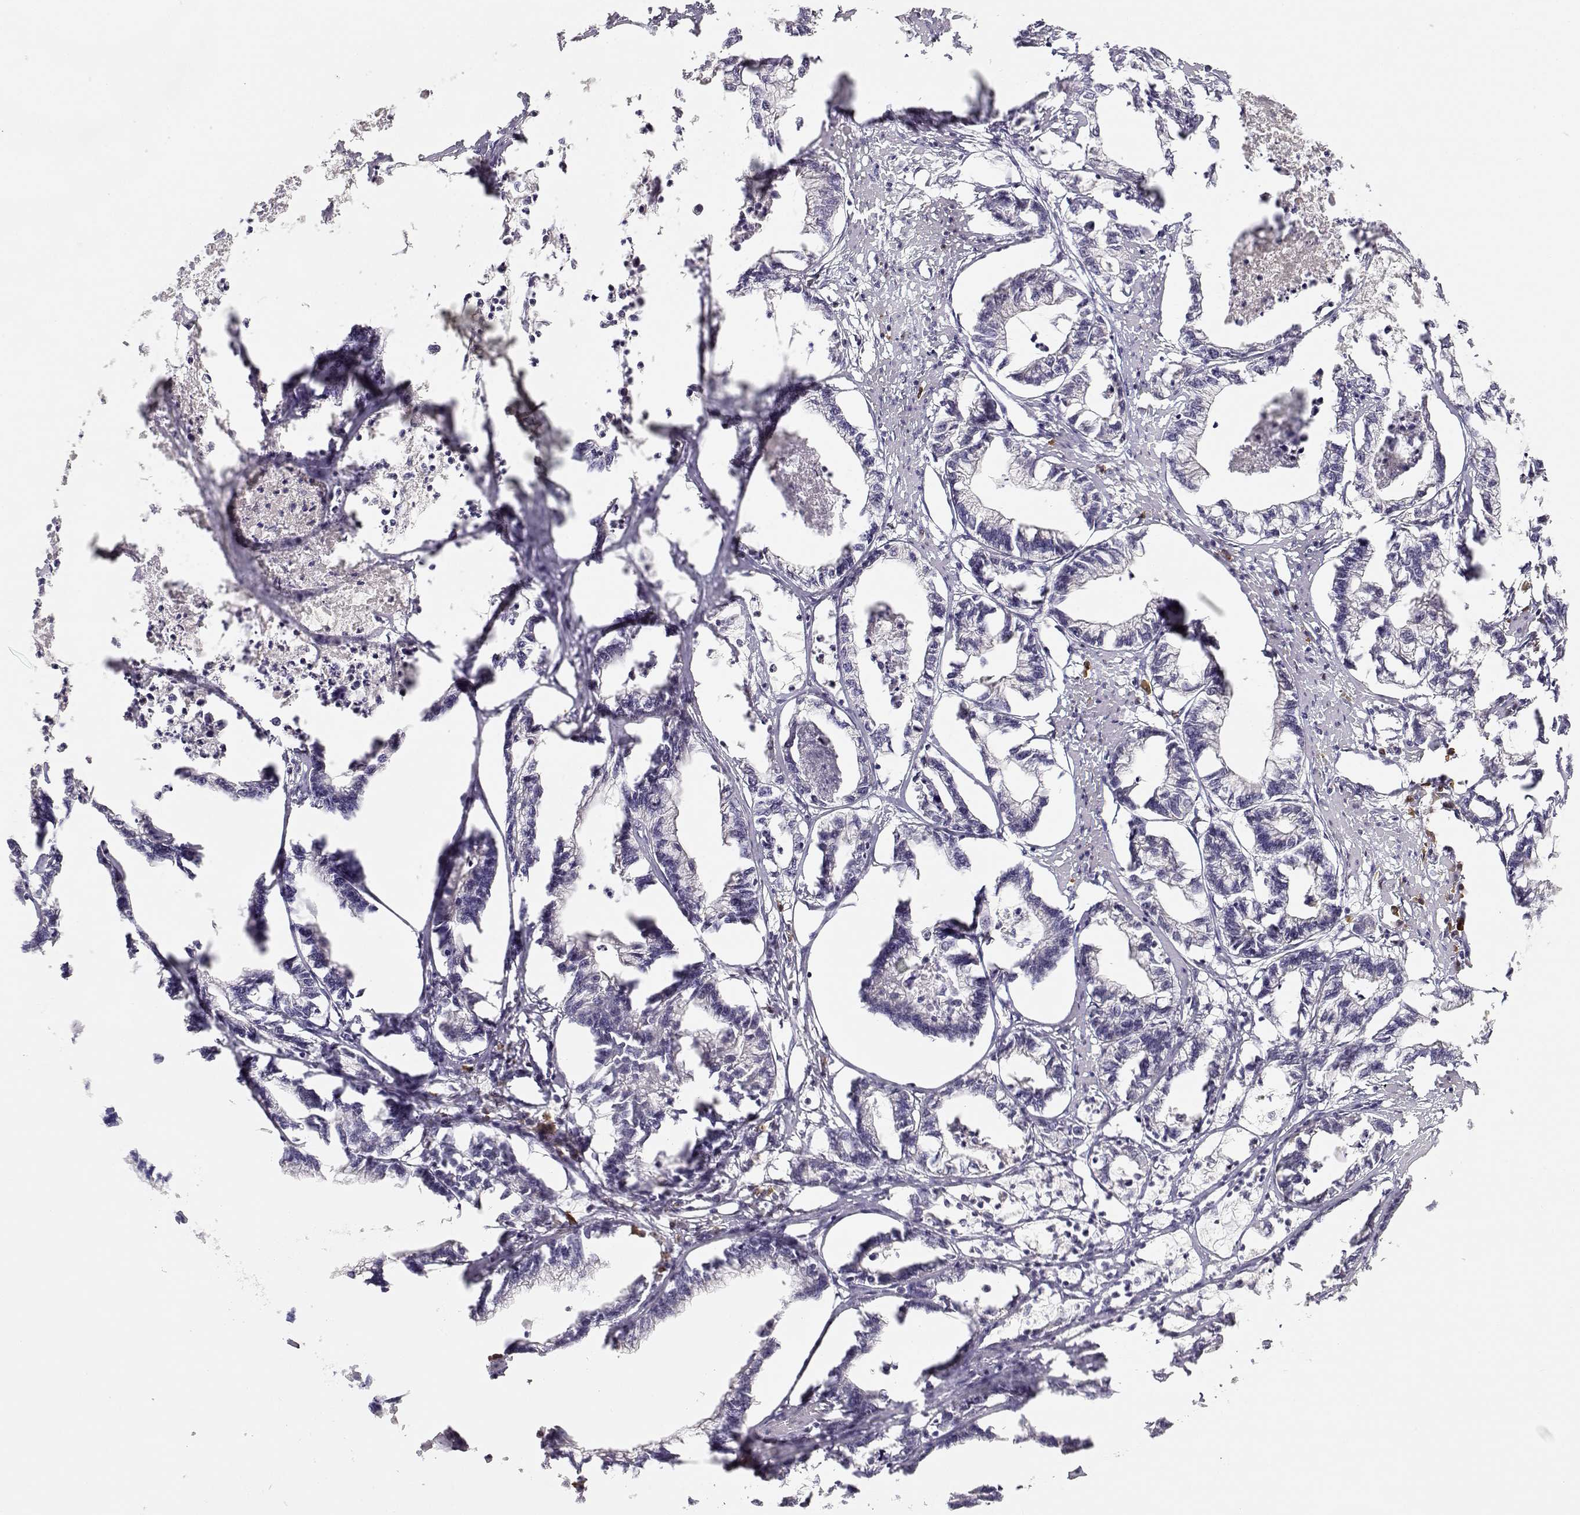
{"staining": {"intensity": "negative", "quantity": "none", "location": "none"}, "tissue": "stomach cancer", "cell_type": "Tumor cells", "image_type": "cancer", "snomed": [{"axis": "morphology", "description": "Adenocarcinoma, NOS"}, {"axis": "topography", "description": "Stomach"}], "caption": "The IHC micrograph has no significant positivity in tumor cells of stomach cancer tissue.", "gene": "EAF2", "patient": {"sex": "male", "age": 83}}